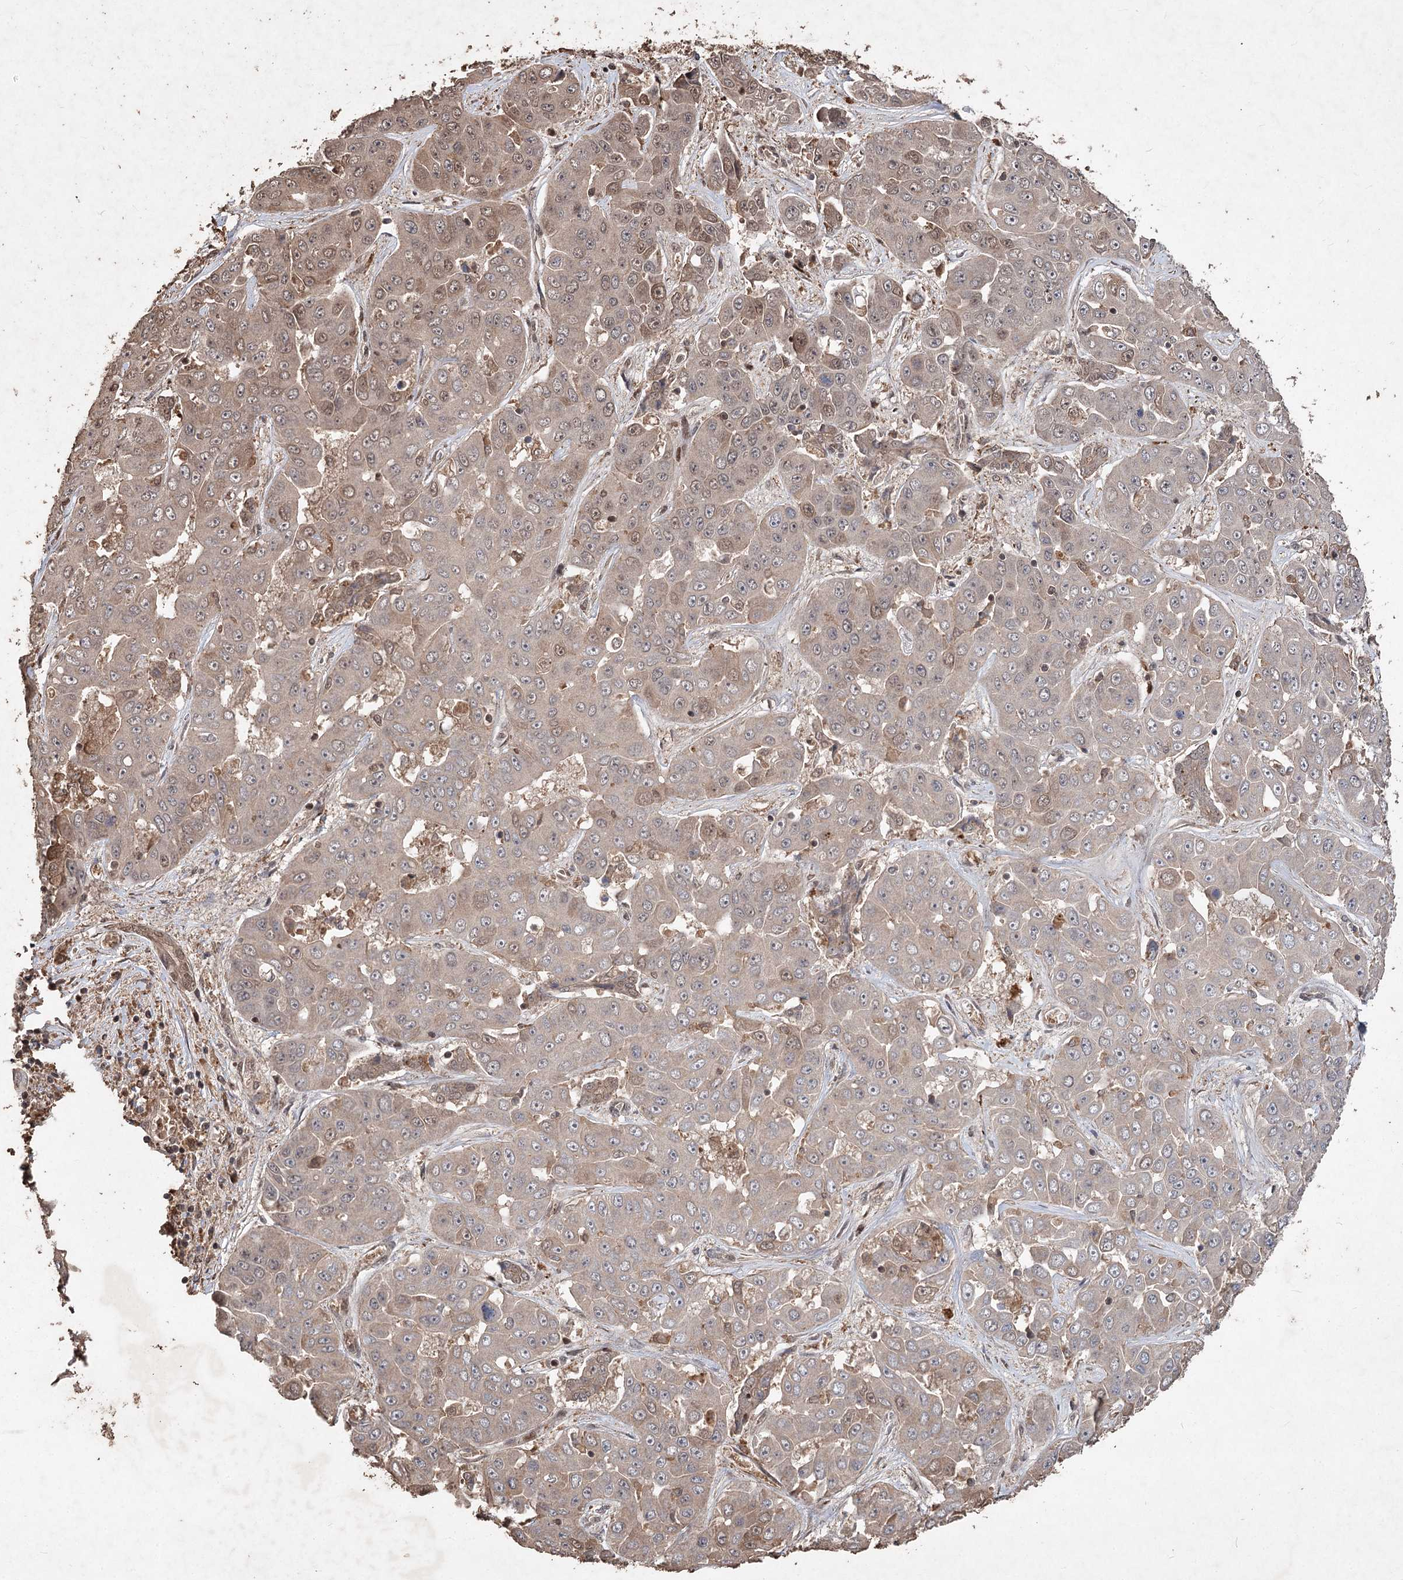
{"staining": {"intensity": "weak", "quantity": "25%-75%", "location": "cytoplasmic/membranous,nuclear"}, "tissue": "liver cancer", "cell_type": "Tumor cells", "image_type": "cancer", "snomed": [{"axis": "morphology", "description": "Cholangiocarcinoma"}, {"axis": "topography", "description": "Liver"}], "caption": "Immunohistochemistry (DAB) staining of liver cancer (cholangiocarcinoma) demonstrates weak cytoplasmic/membranous and nuclear protein positivity in about 25%-75% of tumor cells.", "gene": "FBXO7", "patient": {"sex": "female", "age": 52}}